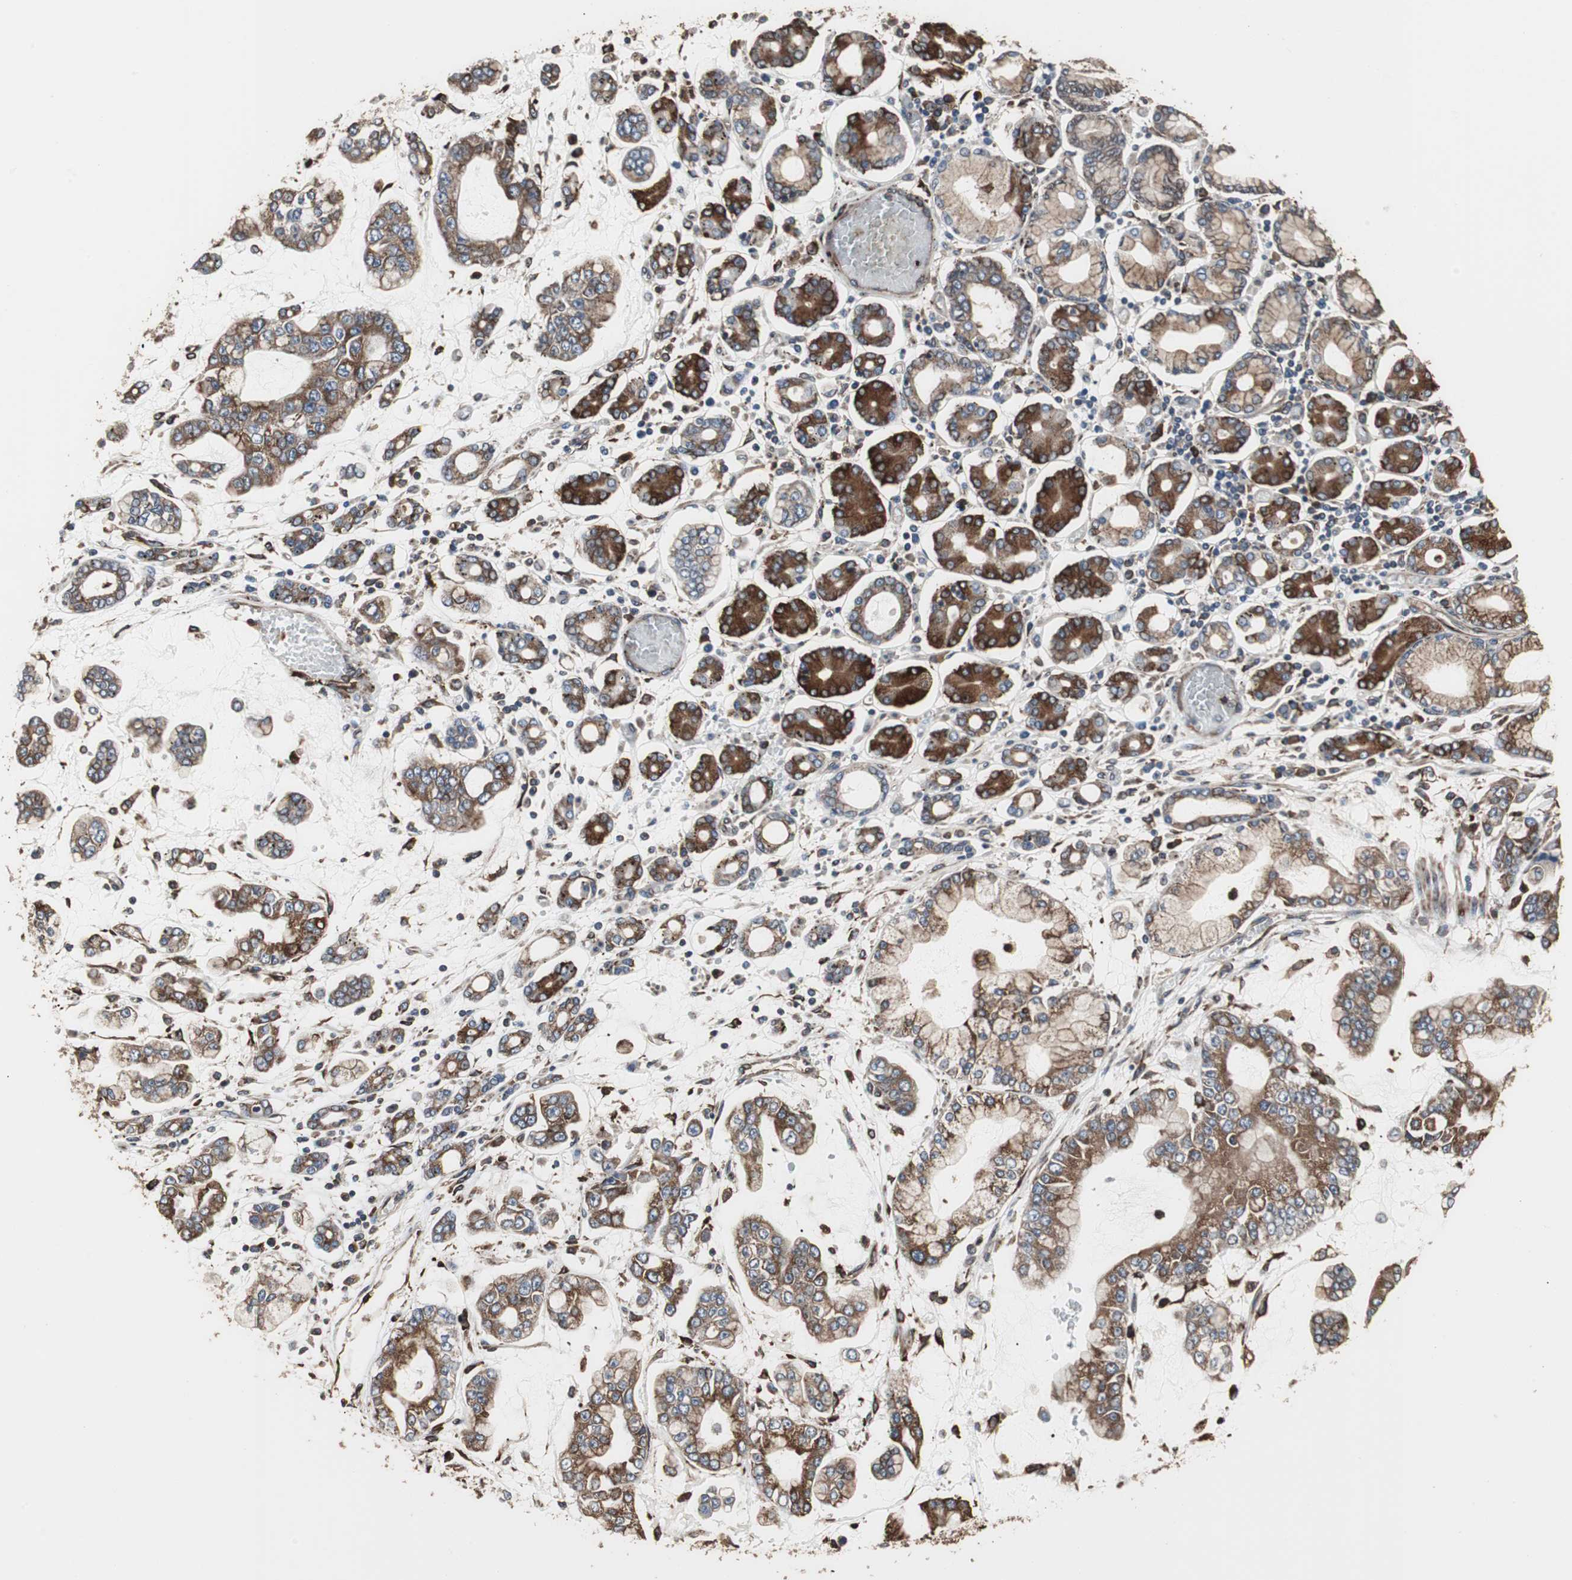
{"staining": {"intensity": "moderate", "quantity": ">75%", "location": "cytoplasmic/membranous"}, "tissue": "stomach cancer", "cell_type": "Tumor cells", "image_type": "cancer", "snomed": [{"axis": "morphology", "description": "Normal tissue, NOS"}, {"axis": "morphology", "description": "Adenocarcinoma, NOS"}, {"axis": "topography", "description": "Stomach, upper"}, {"axis": "topography", "description": "Stomach"}], "caption": "Stomach adenocarcinoma stained with DAB immunohistochemistry (IHC) displays medium levels of moderate cytoplasmic/membranous expression in about >75% of tumor cells.", "gene": "CALU", "patient": {"sex": "male", "age": 76}}